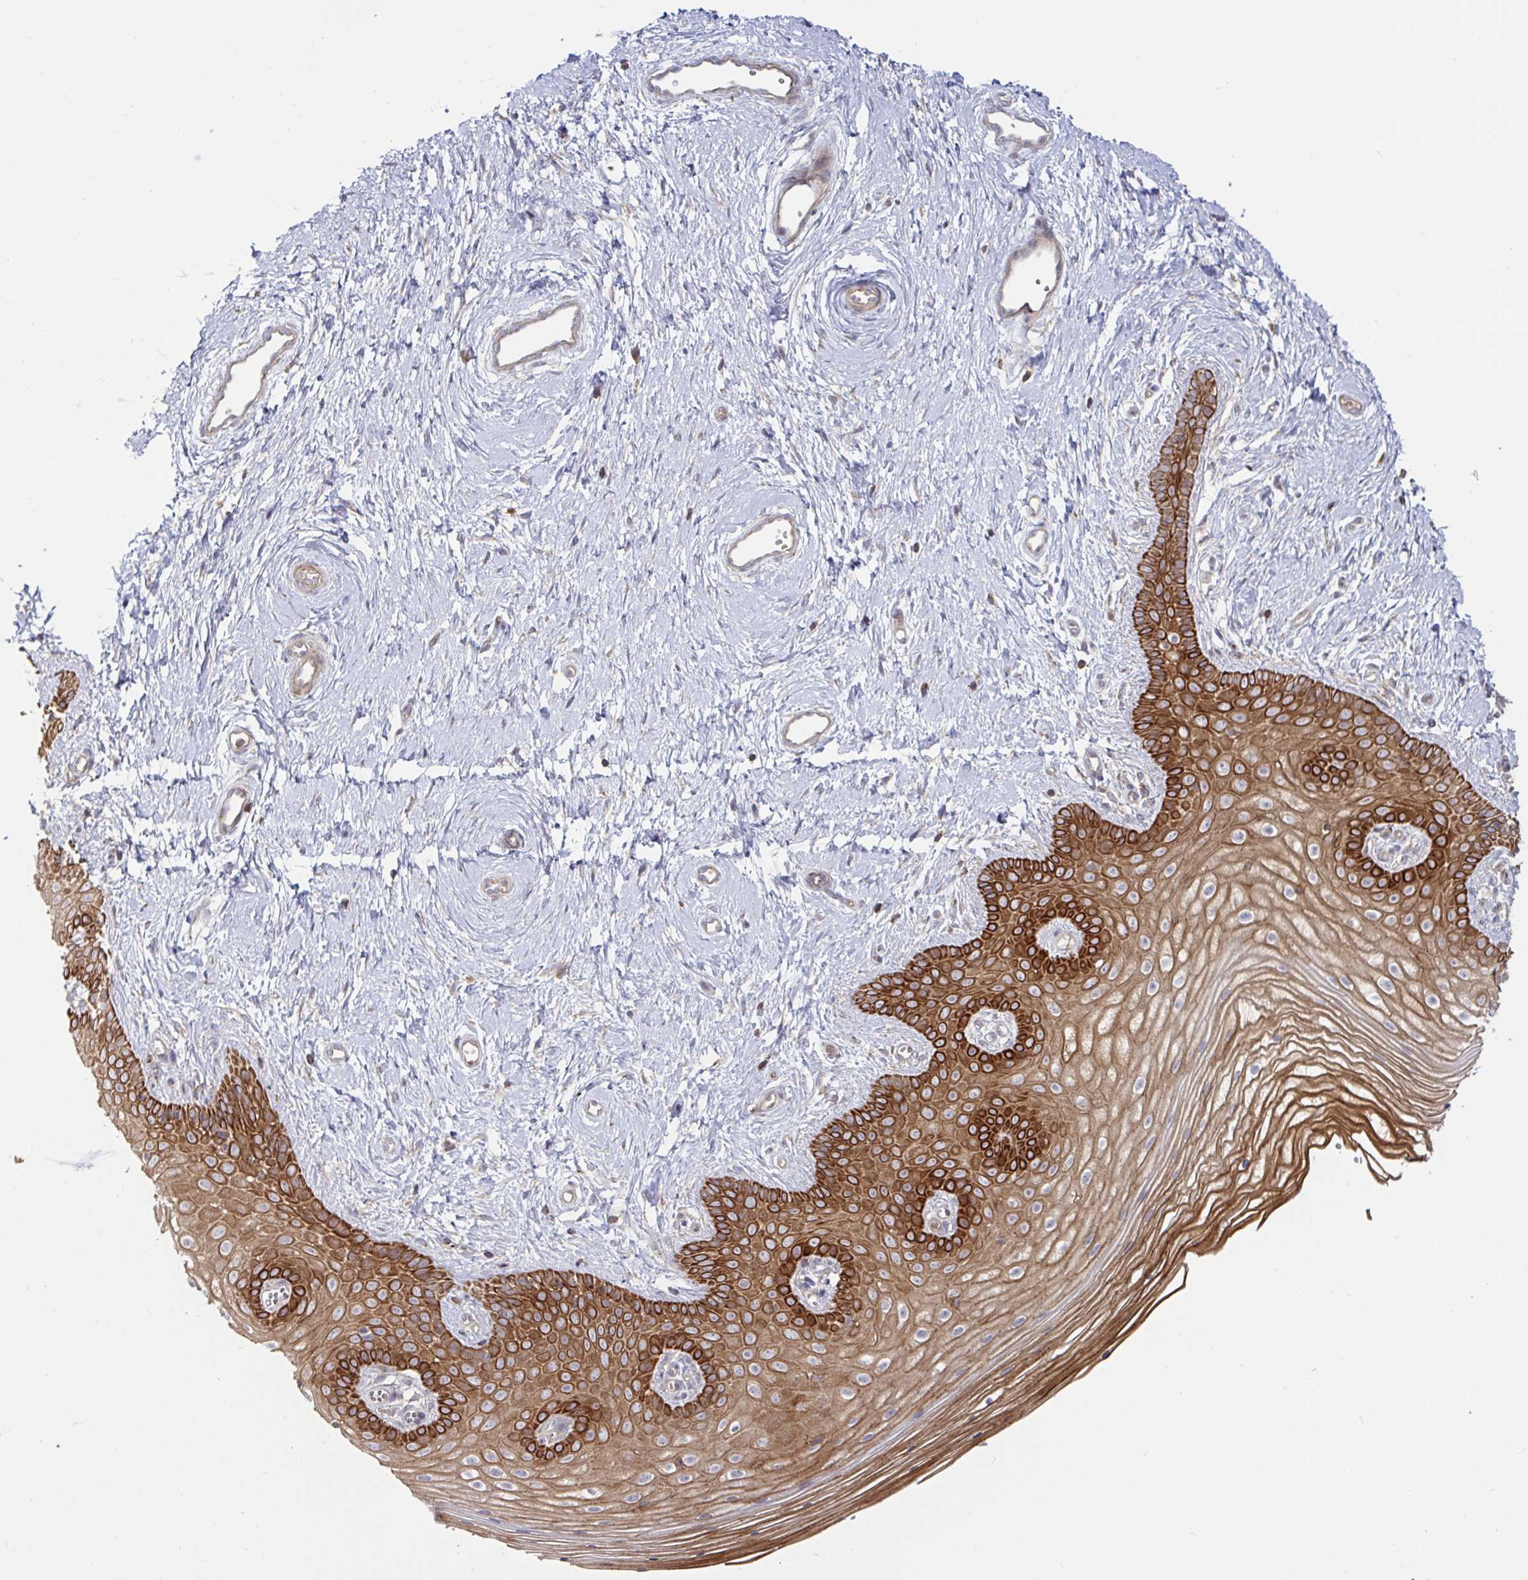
{"staining": {"intensity": "strong", "quantity": "<25%", "location": "cytoplasmic/membranous"}, "tissue": "vagina", "cell_type": "Squamous epithelial cells", "image_type": "normal", "snomed": [{"axis": "morphology", "description": "Normal tissue, NOS"}, {"axis": "topography", "description": "Vagina"}], "caption": "Strong cytoplasmic/membranous staining for a protein is present in approximately <25% of squamous epithelial cells of benign vagina using IHC.", "gene": "TANK", "patient": {"sex": "female", "age": 38}}